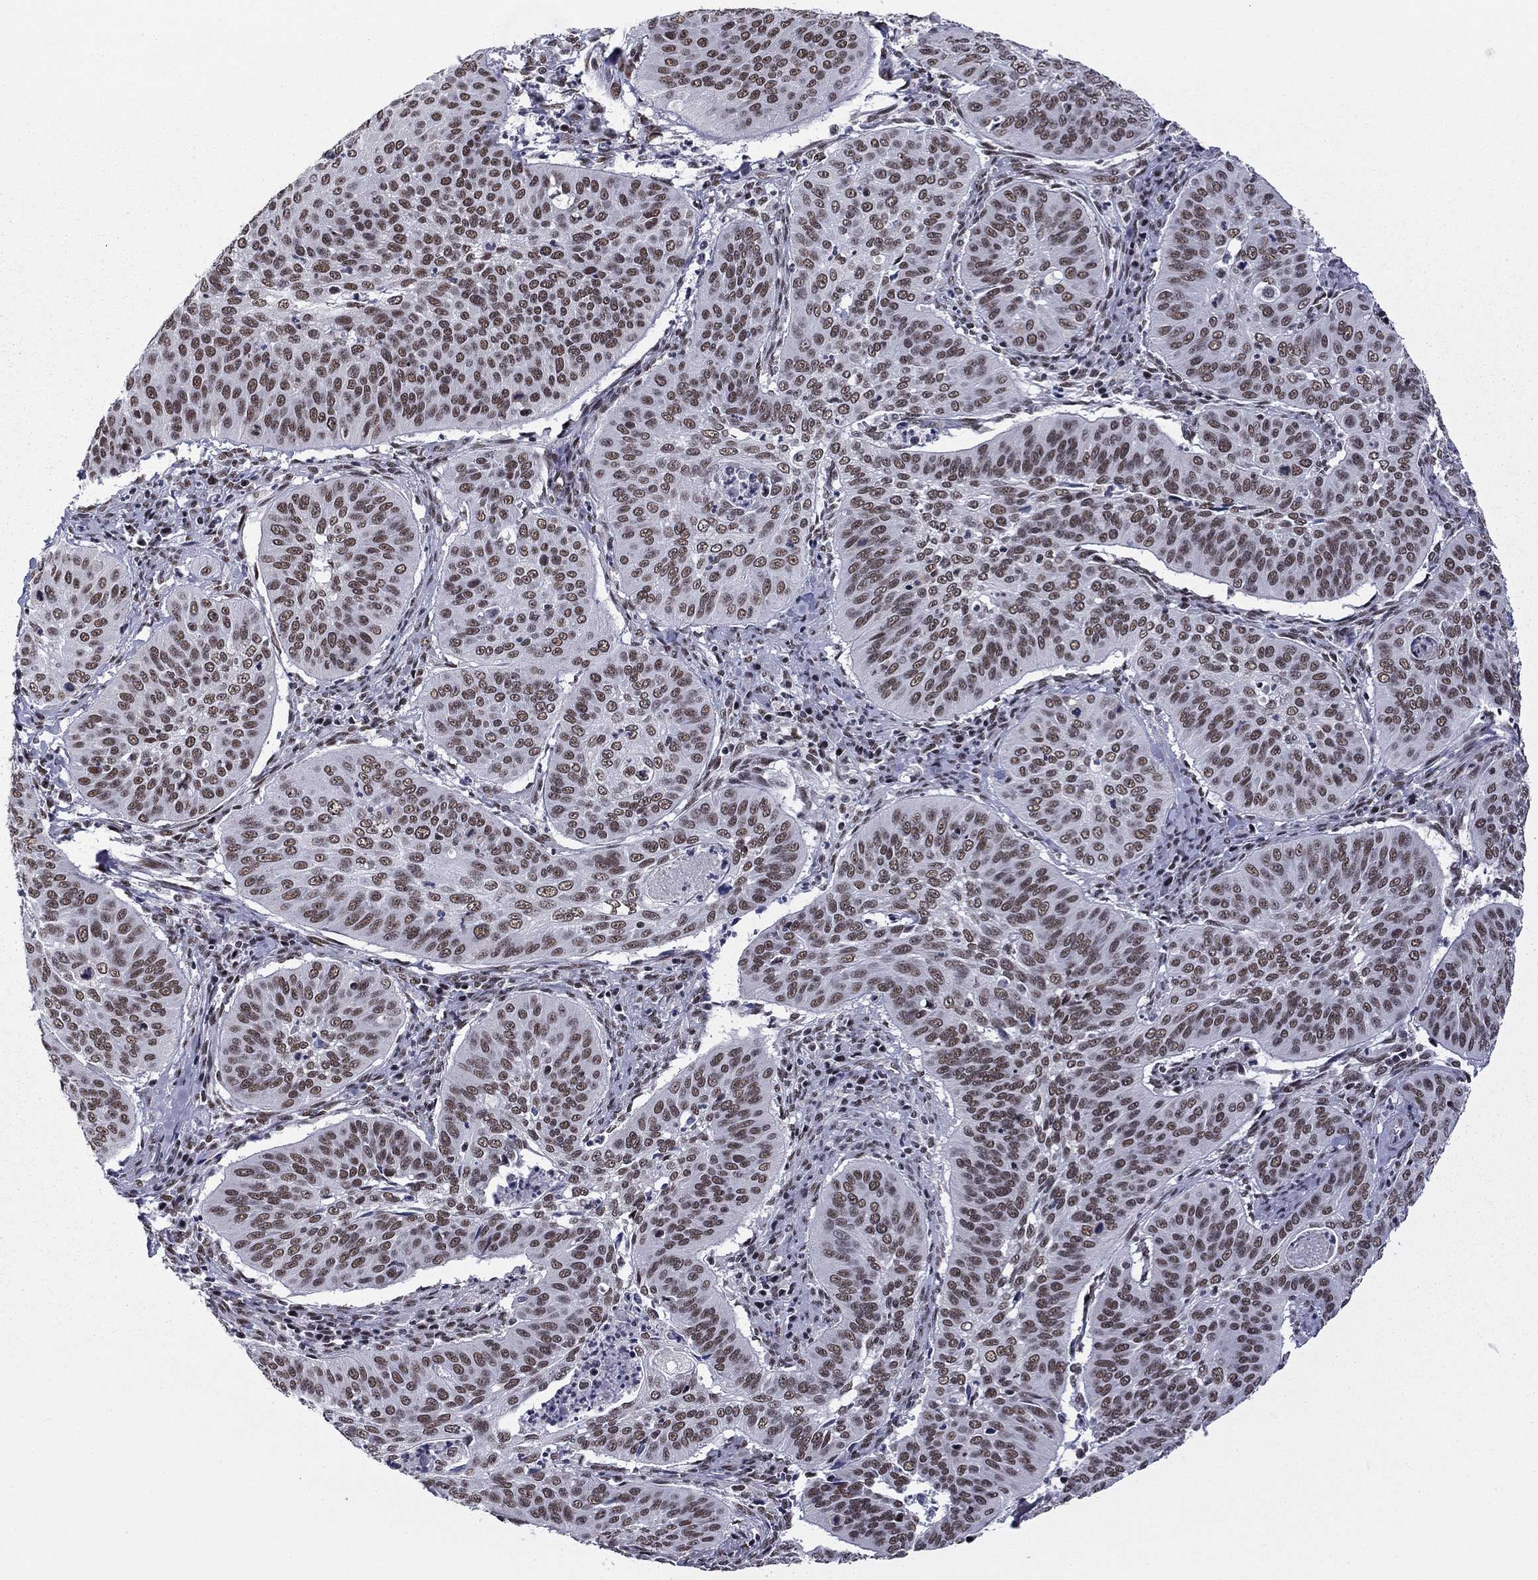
{"staining": {"intensity": "moderate", "quantity": ">75%", "location": "nuclear"}, "tissue": "cervical cancer", "cell_type": "Tumor cells", "image_type": "cancer", "snomed": [{"axis": "morphology", "description": "Normal tissue, NOS"}, {"axis": "morphology", "description": "Squamous cell carcinoma, NOS"}, {"axis": "topography", "description": "Cervix"}], "caption": "Immunohistochemical staining of human cervical squamous cell carcinoma displays medium levels of moderate nuclear positivity in approximately >75% of tumor cells.", "gene": "ETV5", "patient": {"sex": "female", "age": 39}}